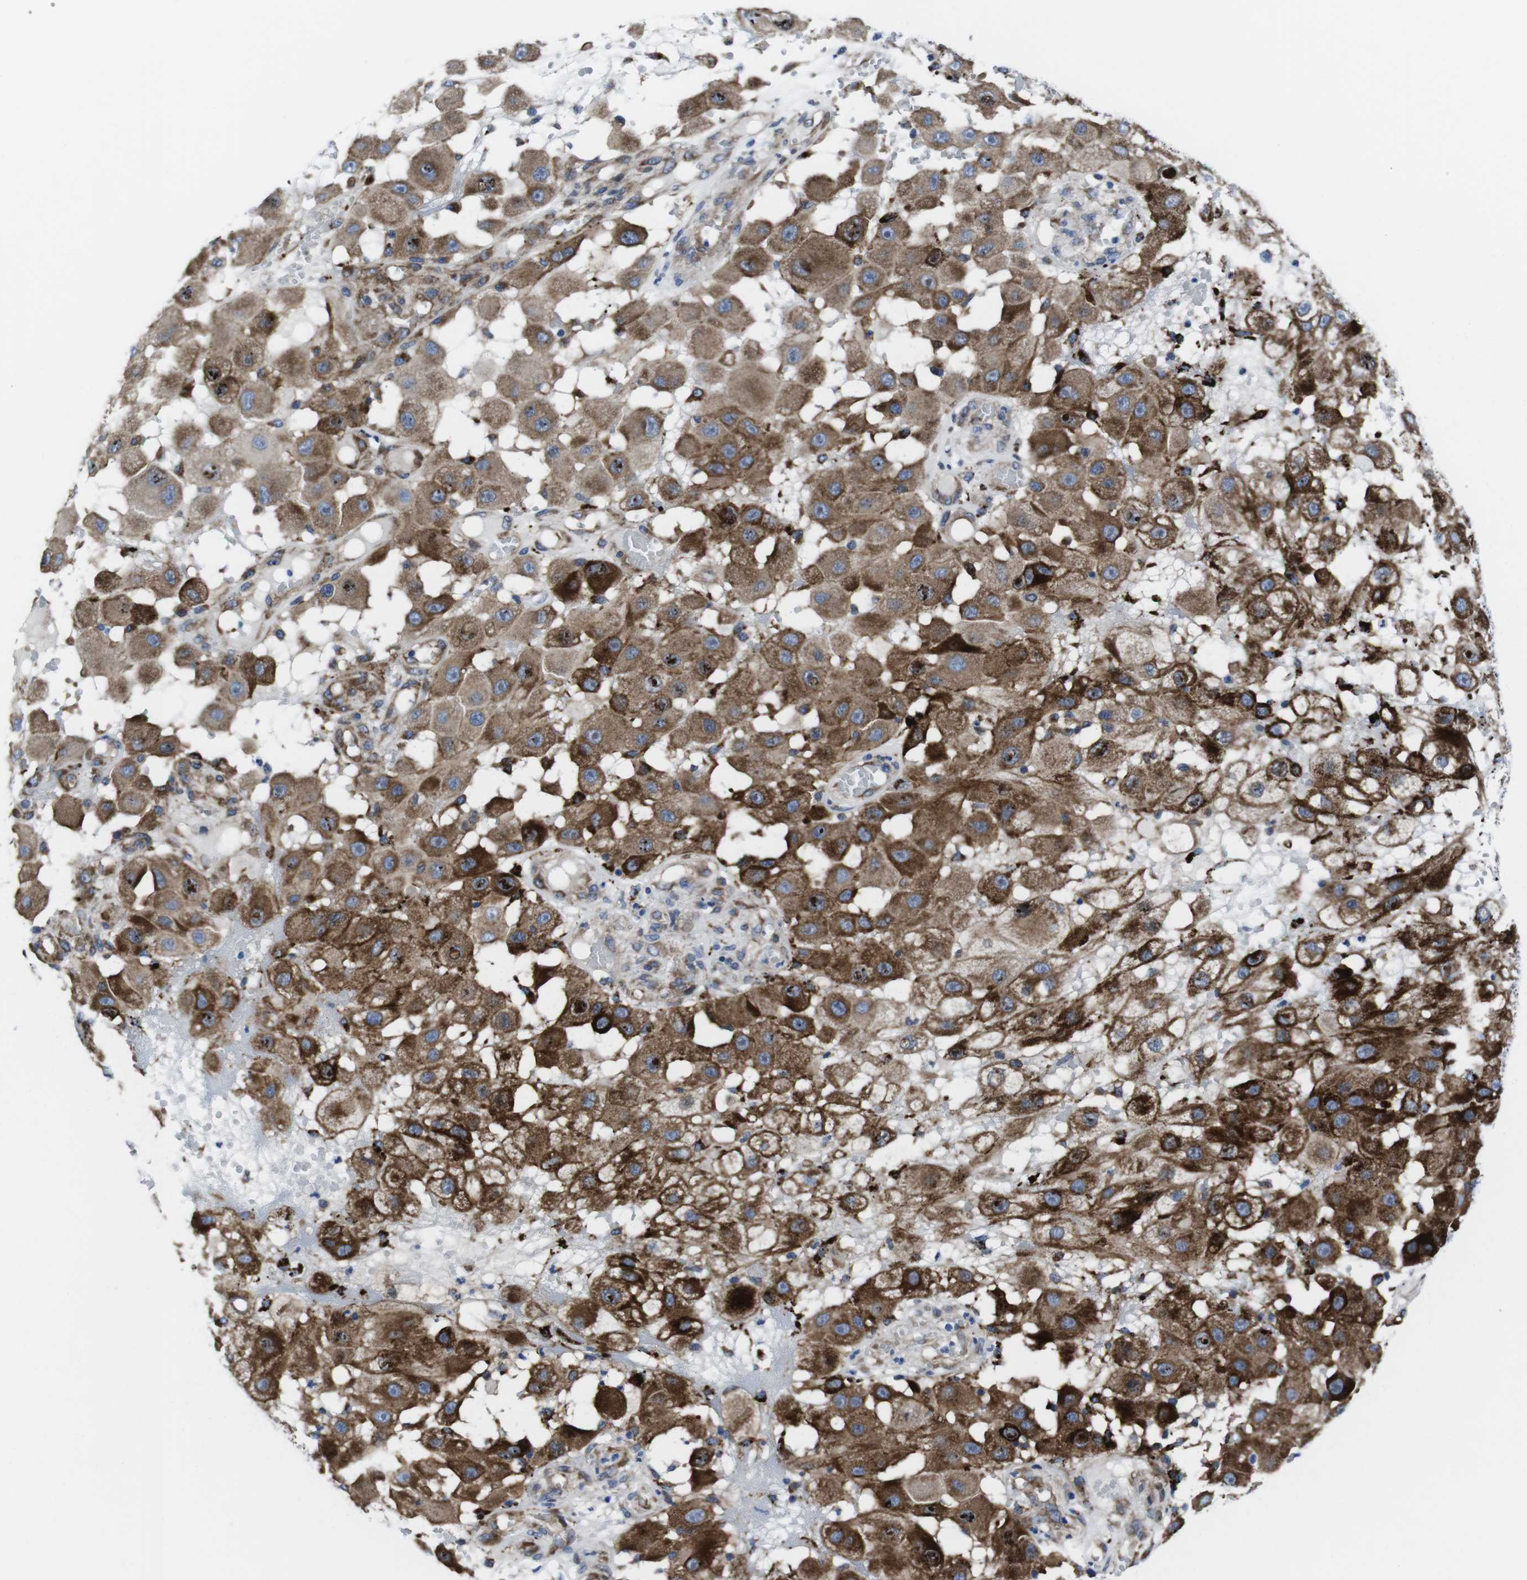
{"staining": {"intensity": "moderate", "quantity": ">75%", "location": "cytoplasmic/membranous"}, "tissue": "melanoma", "cell_type": "Tumor cells", "image_type": "cancer", "snomed": [{"axis": "morphology", "description": "Malignant melanoma, NOS"}, {"axis": "topography", "description": "Skin"}], "caption": "Human melanoma stained with a brown dye displays moderate cytoplasmic/membranous positive positivity in about >75% of tumor cells.", "gene": "EIF4A1", "patient": {"sex": "female", "age": 81}}